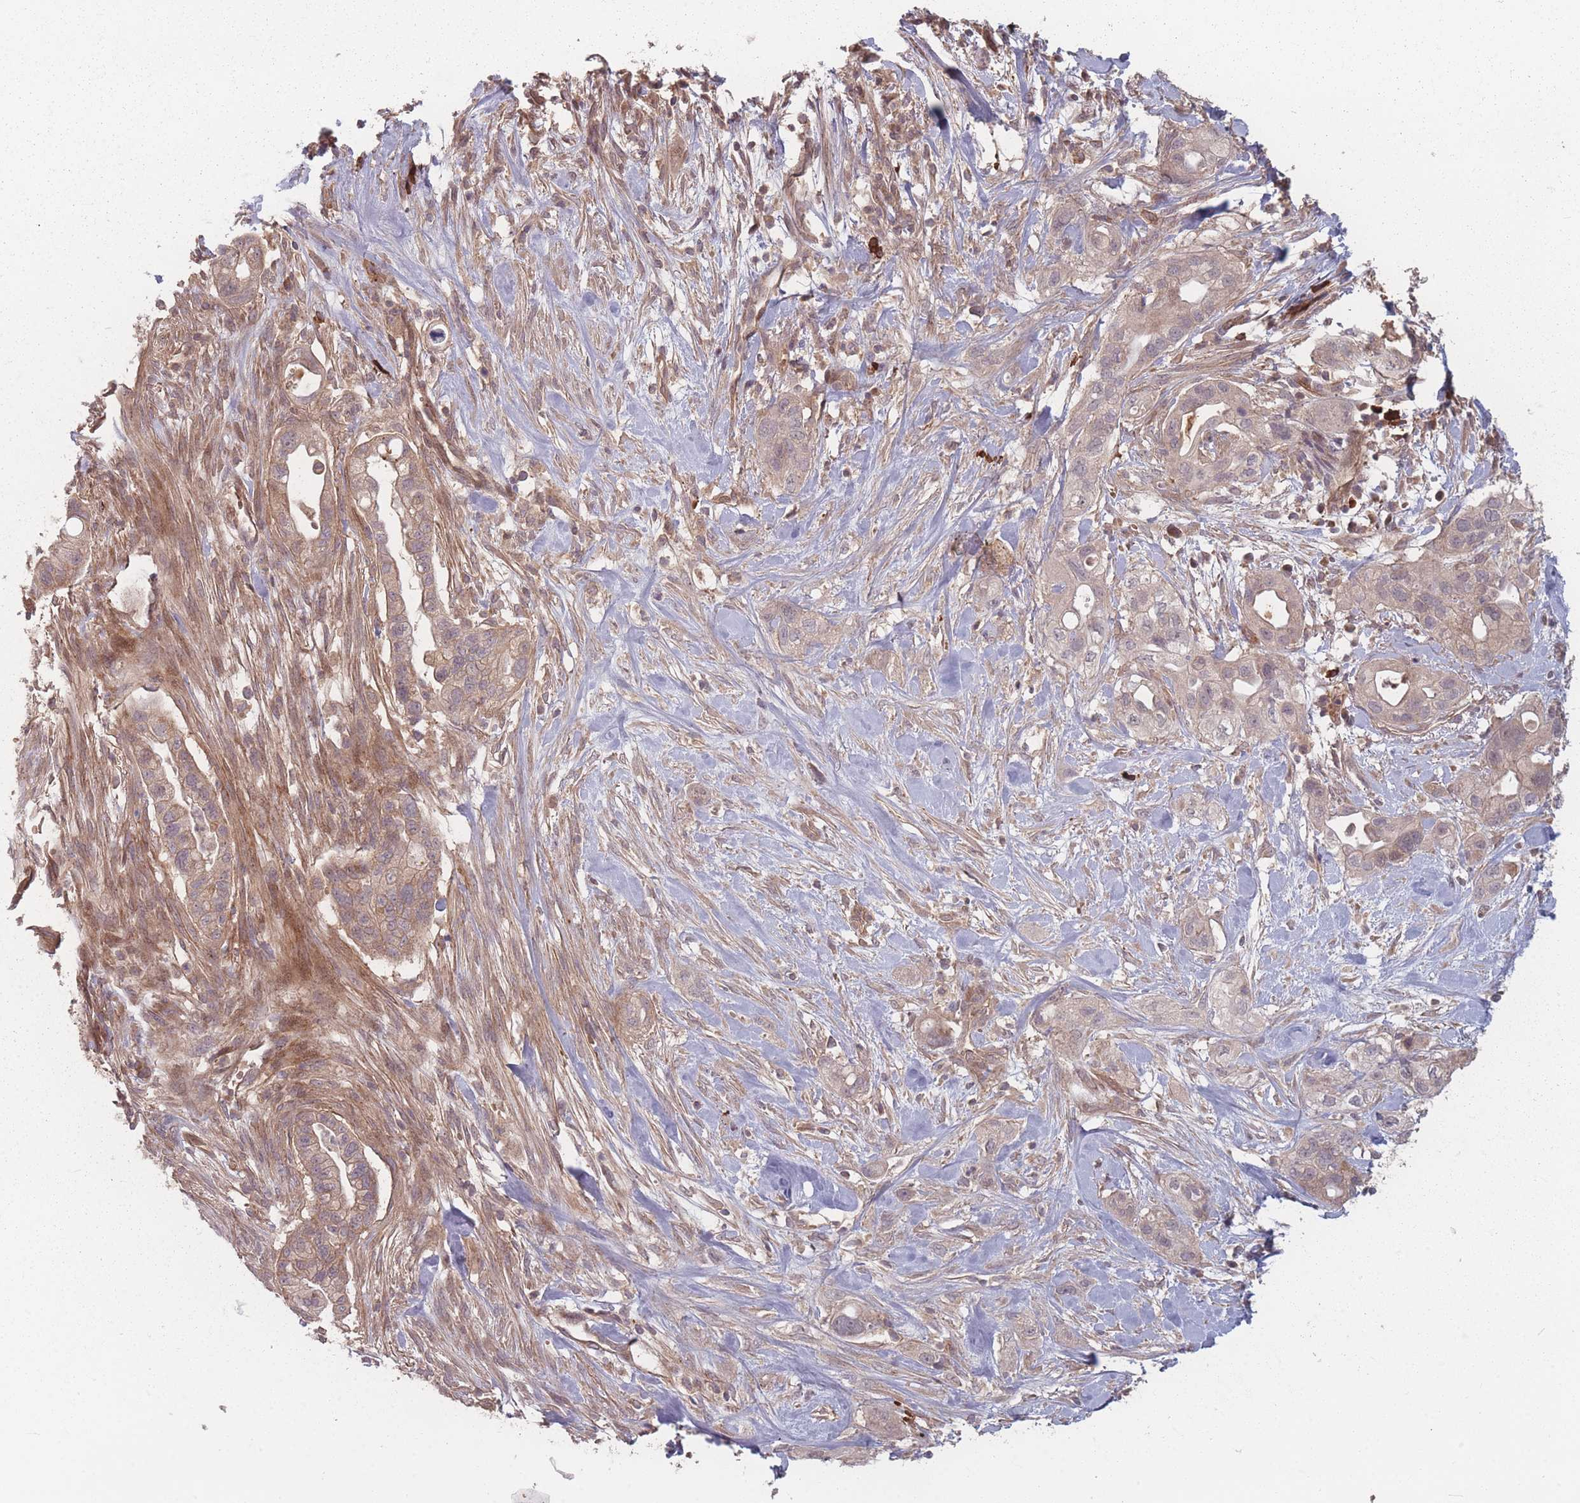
{"staining": {"intensity": "weak", "quantity": "25%-75%", "location": "cytoplasmic/membranous"}, "tissue": "pancreatic cancer", "cell_type": "Tumor cells", "image_type": "cancer", "snomed": [{"axis": "morphology", "description": "Adenocarcinoma, NOS"}, {"axis": "topography", "description": "Pancreas"}], "caption": "IHC (DAB) staining of human adenocarcinoma (pancreatic) exhibits weak cytoplasmic/membranous protein positivity in about 25%-75% of tumor cells. The staining is performed using DAB (3,3'-diaminobenzidine) brown chromogen to label protein expression. The nuclei are counter-stained blue using hematoxylin.", "gene": "HAGH", "patient": {"sex": "male", "age": 44}}